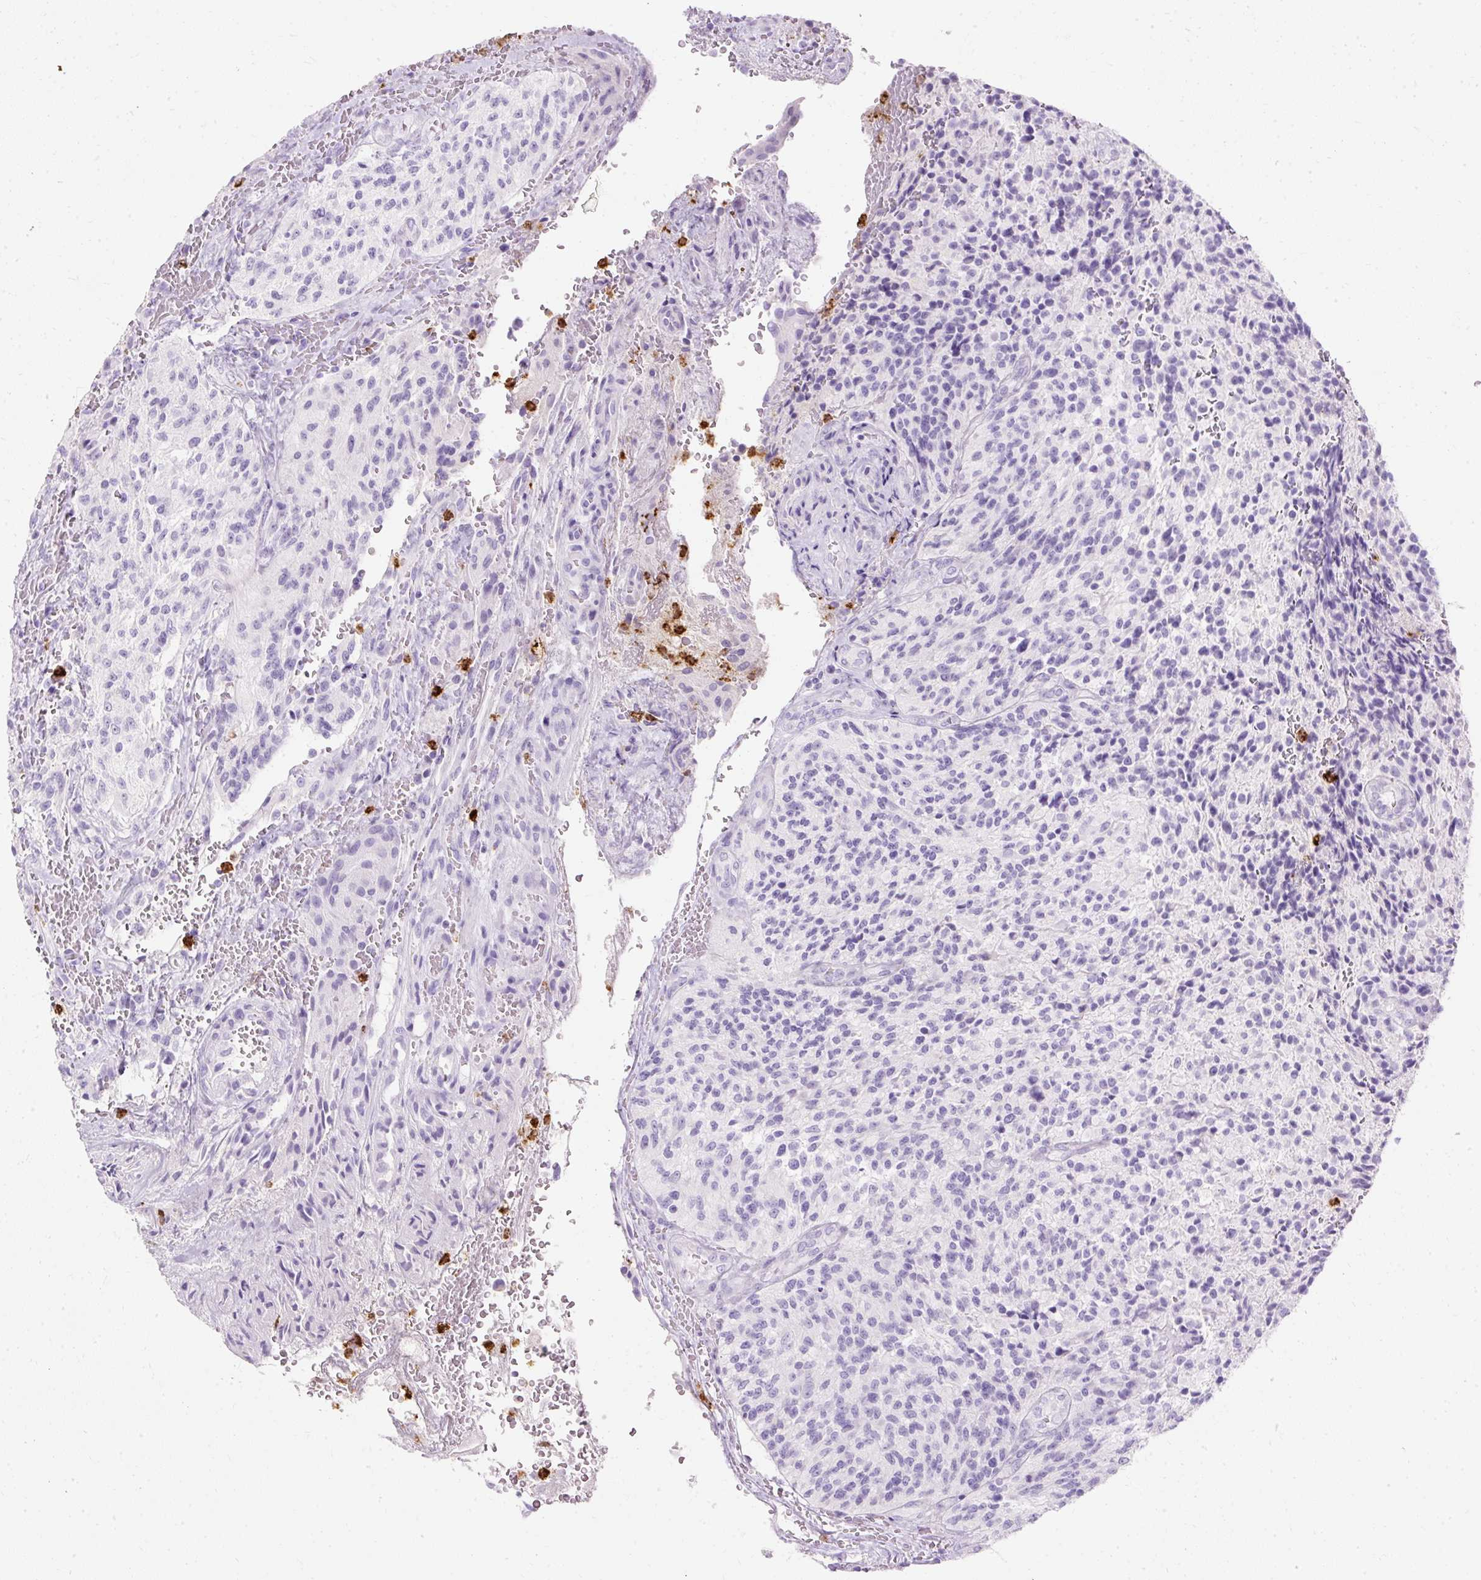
{"staining": {"intensity": "negative", "quantity": "none", "location": "none"}, "tissue": "glioma", "cell_type": "Tumor cells", "image_type": "cancer", "snomed": [{"axis": "morphology", "description": "Normal tissue, NOS"}, {"axis": "morphology", "description": "Glioma, malignant, High grade"}, {"axis": "topography", "description": "Cerebral cortex"}], "caption": "A photomicrograph of human glioma is negative for staining in tumor cells.", "gene": "DEFA1", "patient": {"sex": "male", "age": 56}}